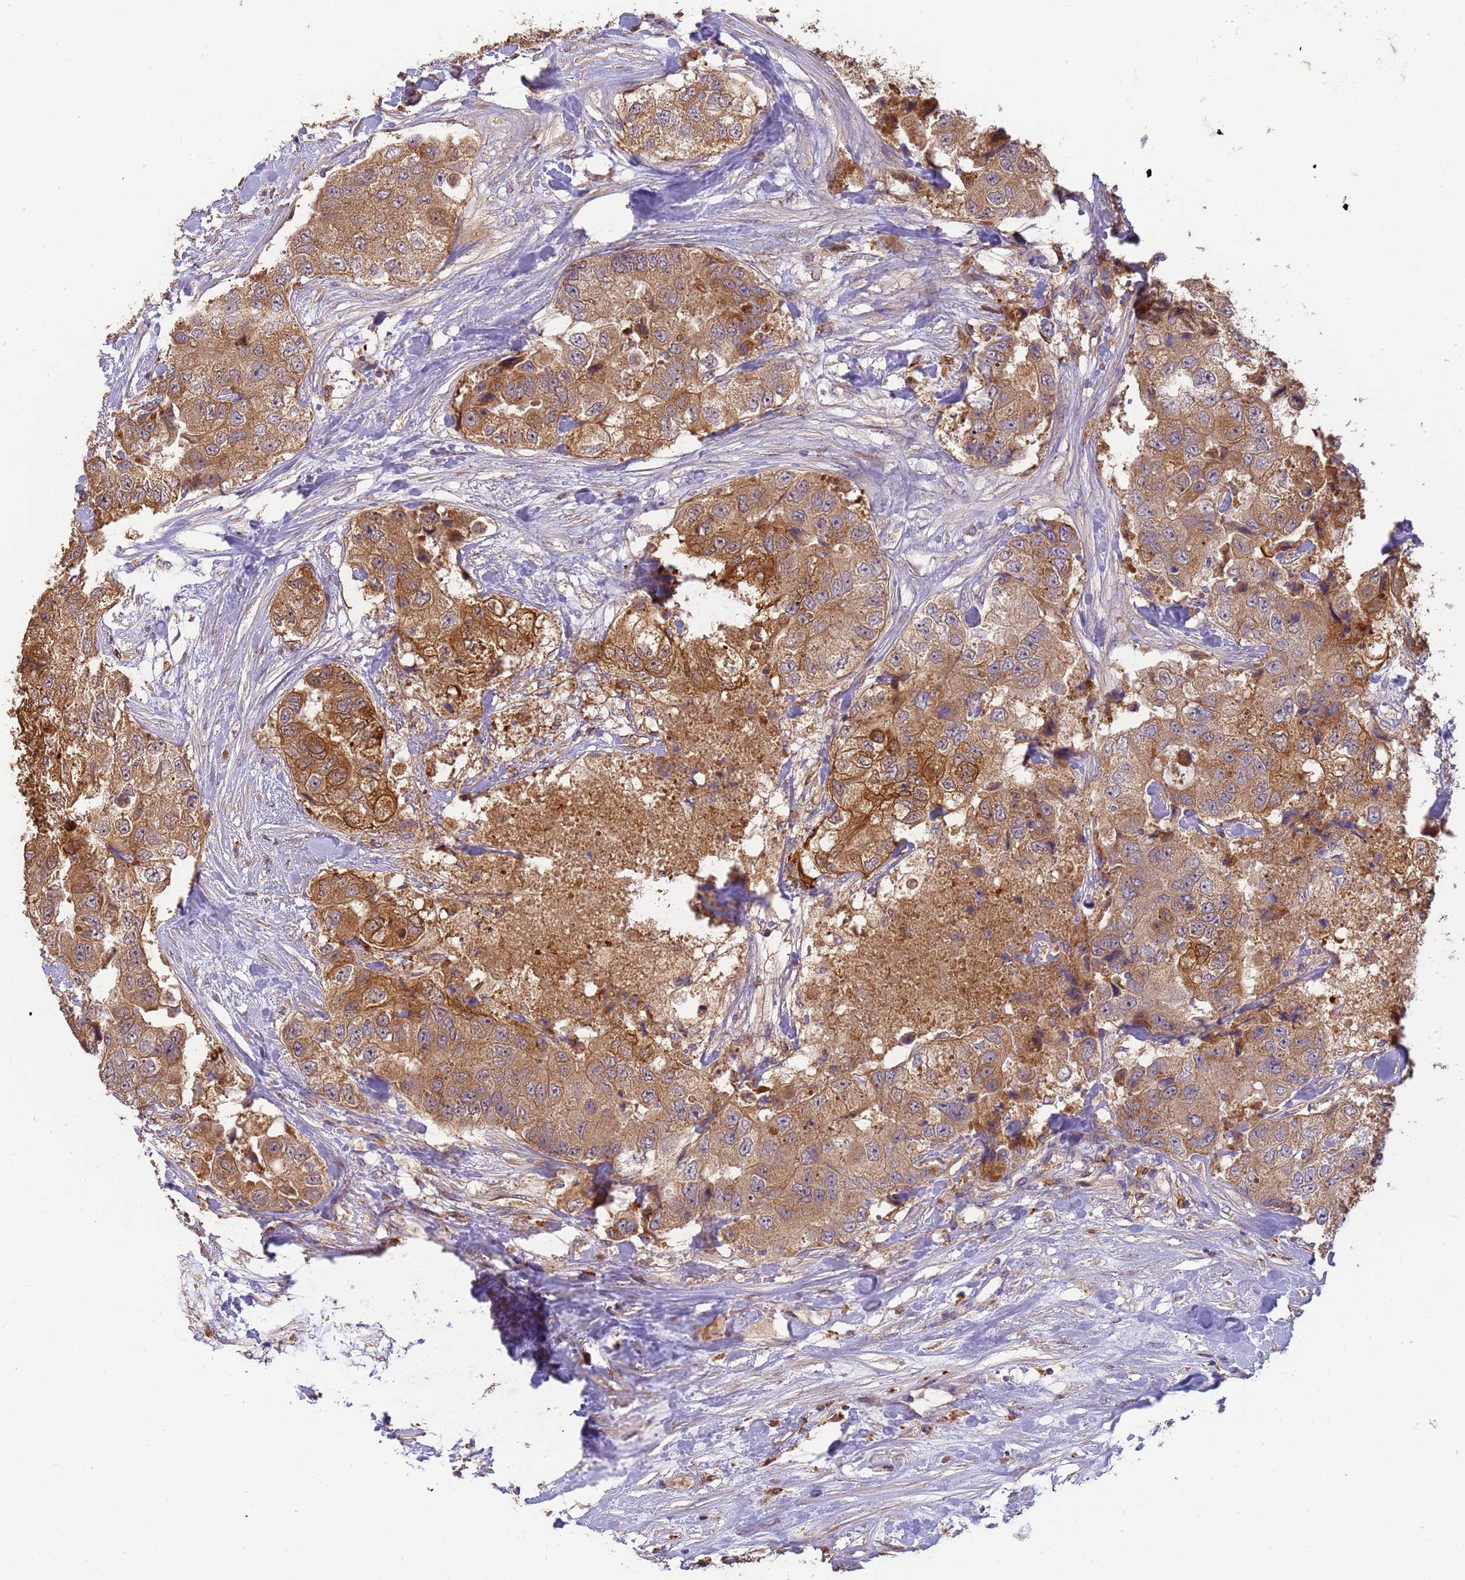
{"staining": {"intensity": "moderate", "quantity": ">75%", "location": "cytoplasmic/membranous"}, "tissue": "breast cancer", "cell_type": "Tumor cells", "image_type": "cancer", "snomed": [{"axis": "morphology", "description": "Duct carcinoma"}, {"axis": "topography", "description": "Breast"}], "caption": "Moderate cytoplasmic/membranous staining is identified in about >75% of tumor cells in infiltrating ductal carcinoma (breast).", "gene": "M6PR", "patient": {"sex": "female", "age": 62}}